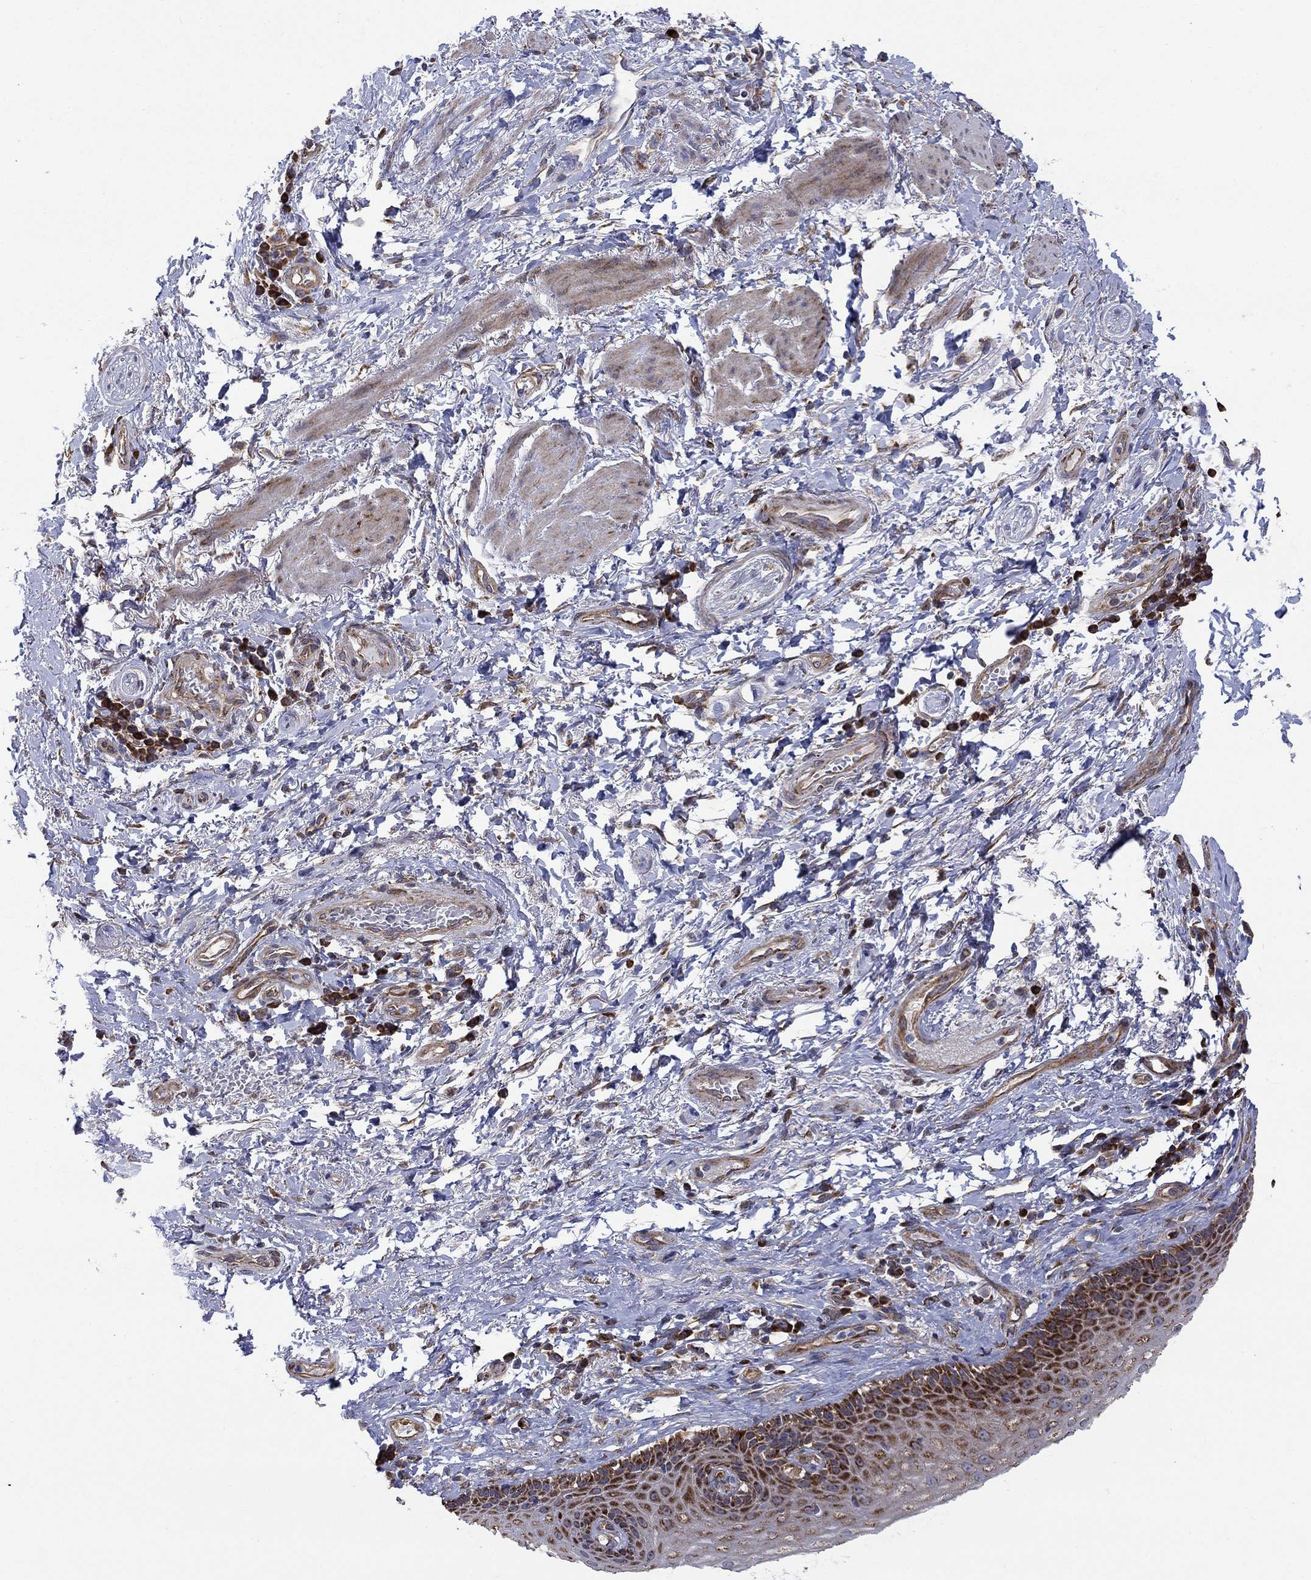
{"staining": {"intensity": "moderate", "quantity": "25%-75%", "location": "cytoplasmic/membranous"}, "tissue": "skin", "cell_type": "Epidermal cells", "image_type": "normal", "snomed": [{"axis": "morphology", "description": "Normal tissue, NOS"}, {"axis": "morphology", "description": "Adenocarcinoma, NOS"}, {"axis": "topography", "description": "Rectum"}, {"axis": "topography", "description": "Anal"}], "caption": "Immunohistochemical staining of normal human skin reveals 25%-75% levels of moderate cytoplasmic/membranous protein positivity in approximately 25%-75% of epidermal cells. The protein is shown in brown color, while the nuclei are stained blue.", "gene": "RPLP0", "patient": {"sex": "female", "age": 68}}